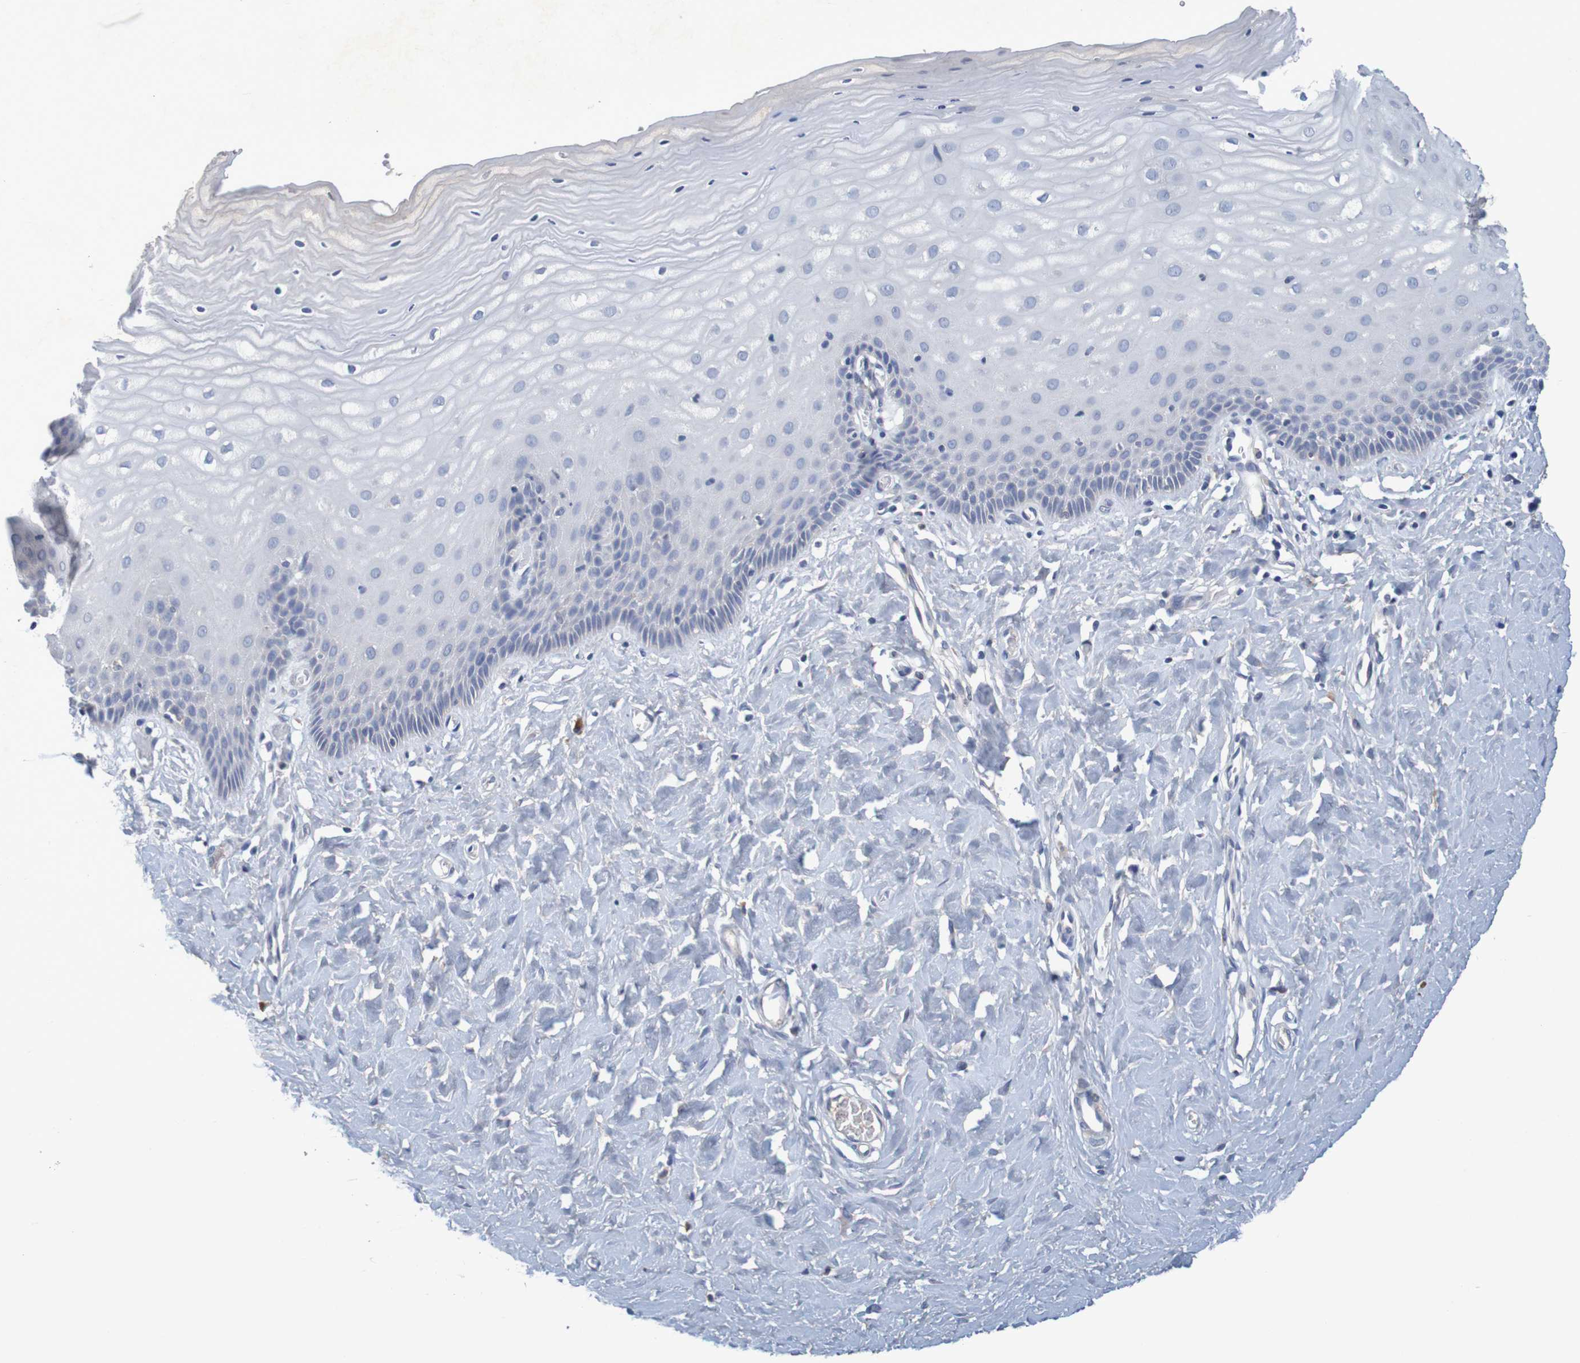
{"staining": {"intensity": "negative", "quantity": "none", "location": "none"}, "tissue": "cervix", "cell_type": "Glandular cells", "image_type": "normal", "snomed": [{"axis": "morphology", "description": "Normal tissue, NOS"}, {"axis": "topography", "description": "Cervix"}], "caption": "Cervix stained for a protein using immunohistochemistry demonstrates no expression glandular cells.", "gene": "LTA", "patient": {"sex": "female", "age": 55}}